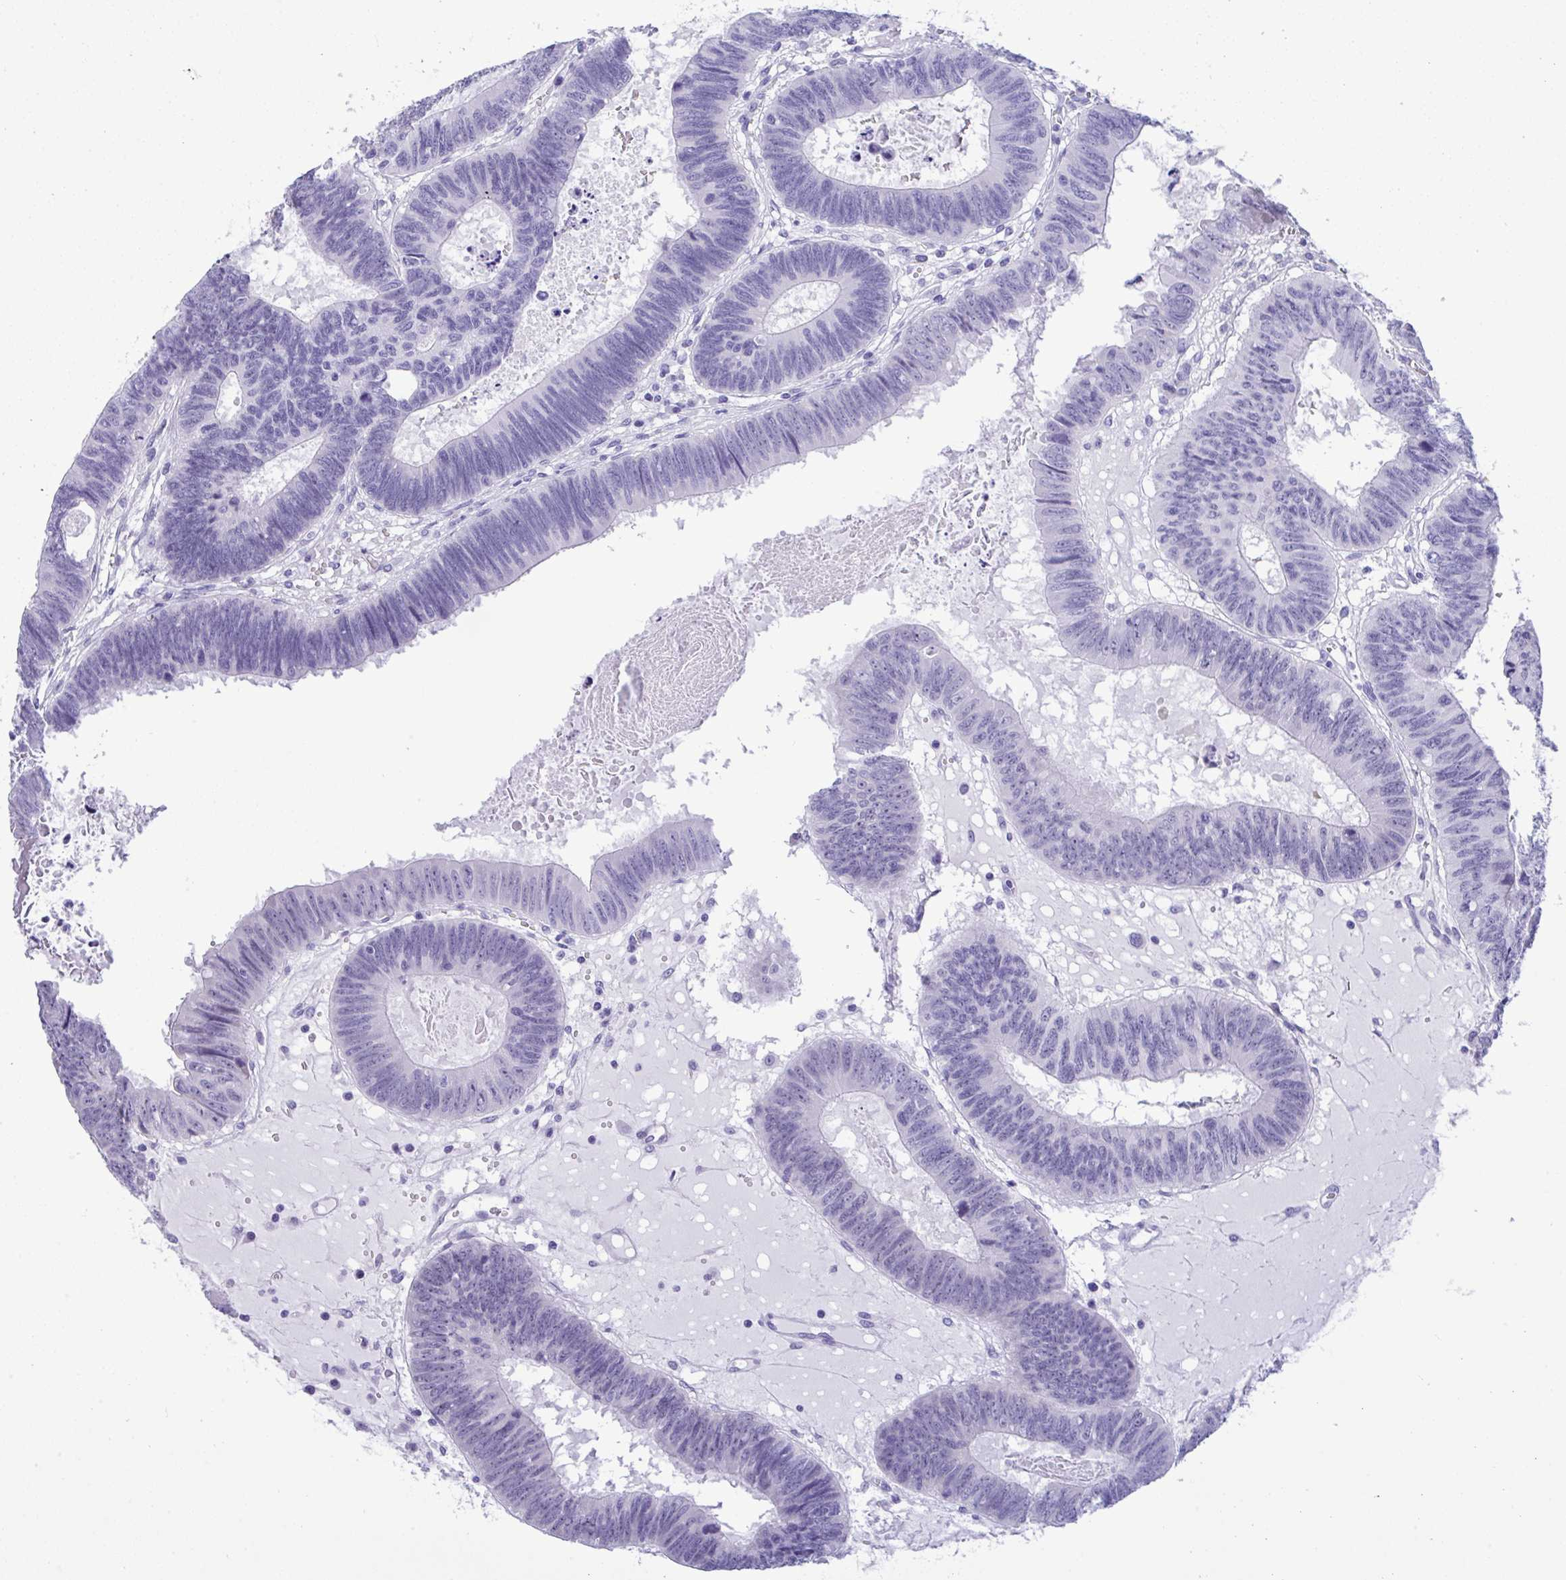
{"staining": {"intensity": "negative", "quantity": "none", "location": "none"}, "tissue": "colorectal cancer", "cell_type": "Tumor cells", "image_type": "cancer", "snomed": [{"axis": "morphology", "description": "Adenocarcinoma, NOS"}, {"axis": "topography", "description": "Colon"}], "caption": "Immunohistochemistry image of human colorectal adenocarcinoma stained for a protein (brown), which exhibits no positivity in tumor cells. The staining is performed using DAB brown chromogen with nuclei counter-stained in using hematoxylin.", "gene": "YBX2", "patient": {"sex": "male", "age": 62}}